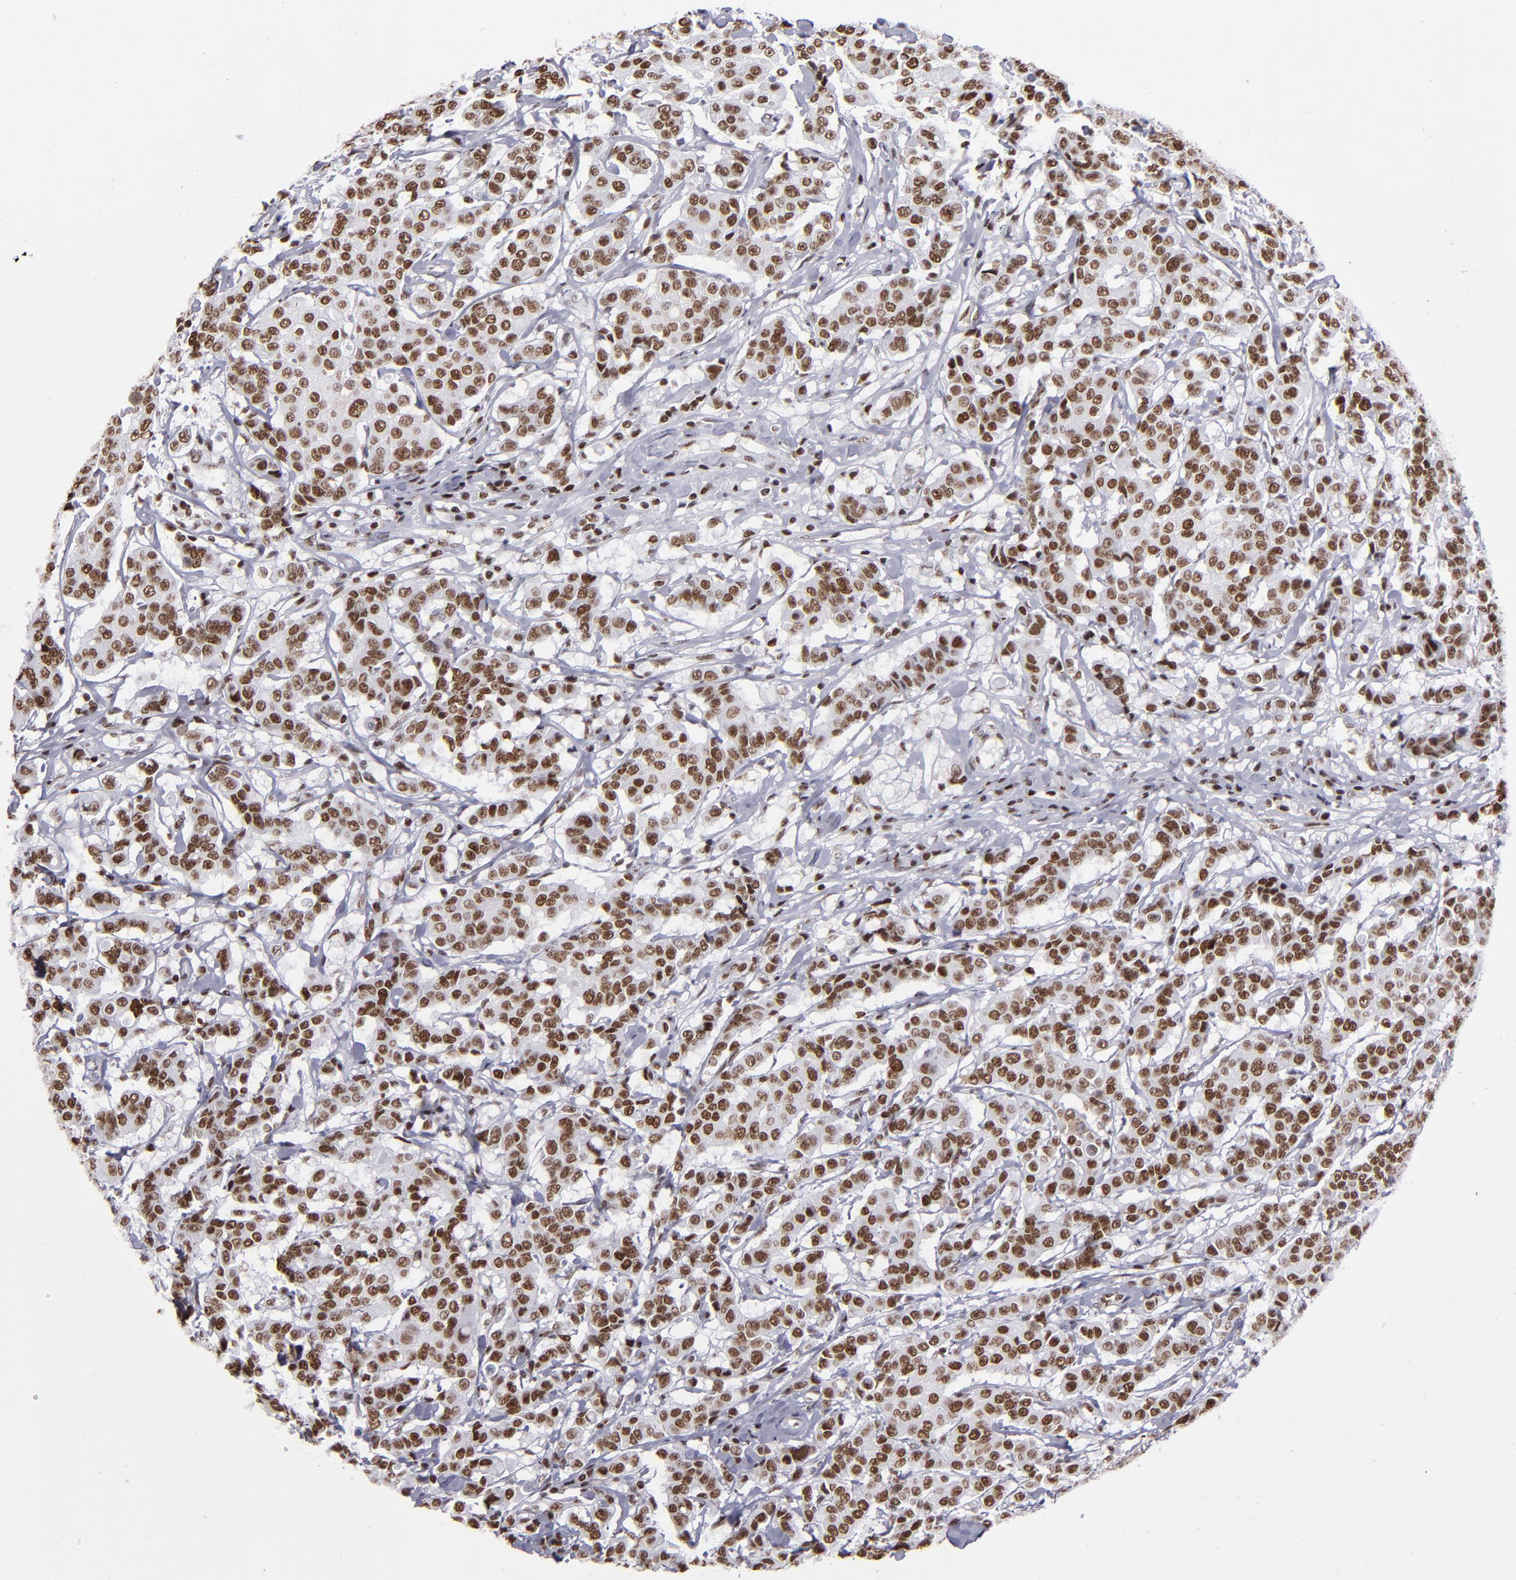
{"staining": {"intensity": "strong", "quantity": ">75%", "location": "nuclear"}, "tissue": "breast cancer", "cell_type": "Tumor cells", "image_type": "cancer", "snomed": [{"axis": "morphology", "description": "Duct carcinoma"}, {"axis": "topography", "description": "Breast"}], "caption": "Human breast cancer (invasive ductal carcinoma) stained for a protein (brown) shows strong nuclear positive staining in approximately >75% of tumor cells.", "gene": "TERF2", "patient": {"sex": "female", "age": 27}}